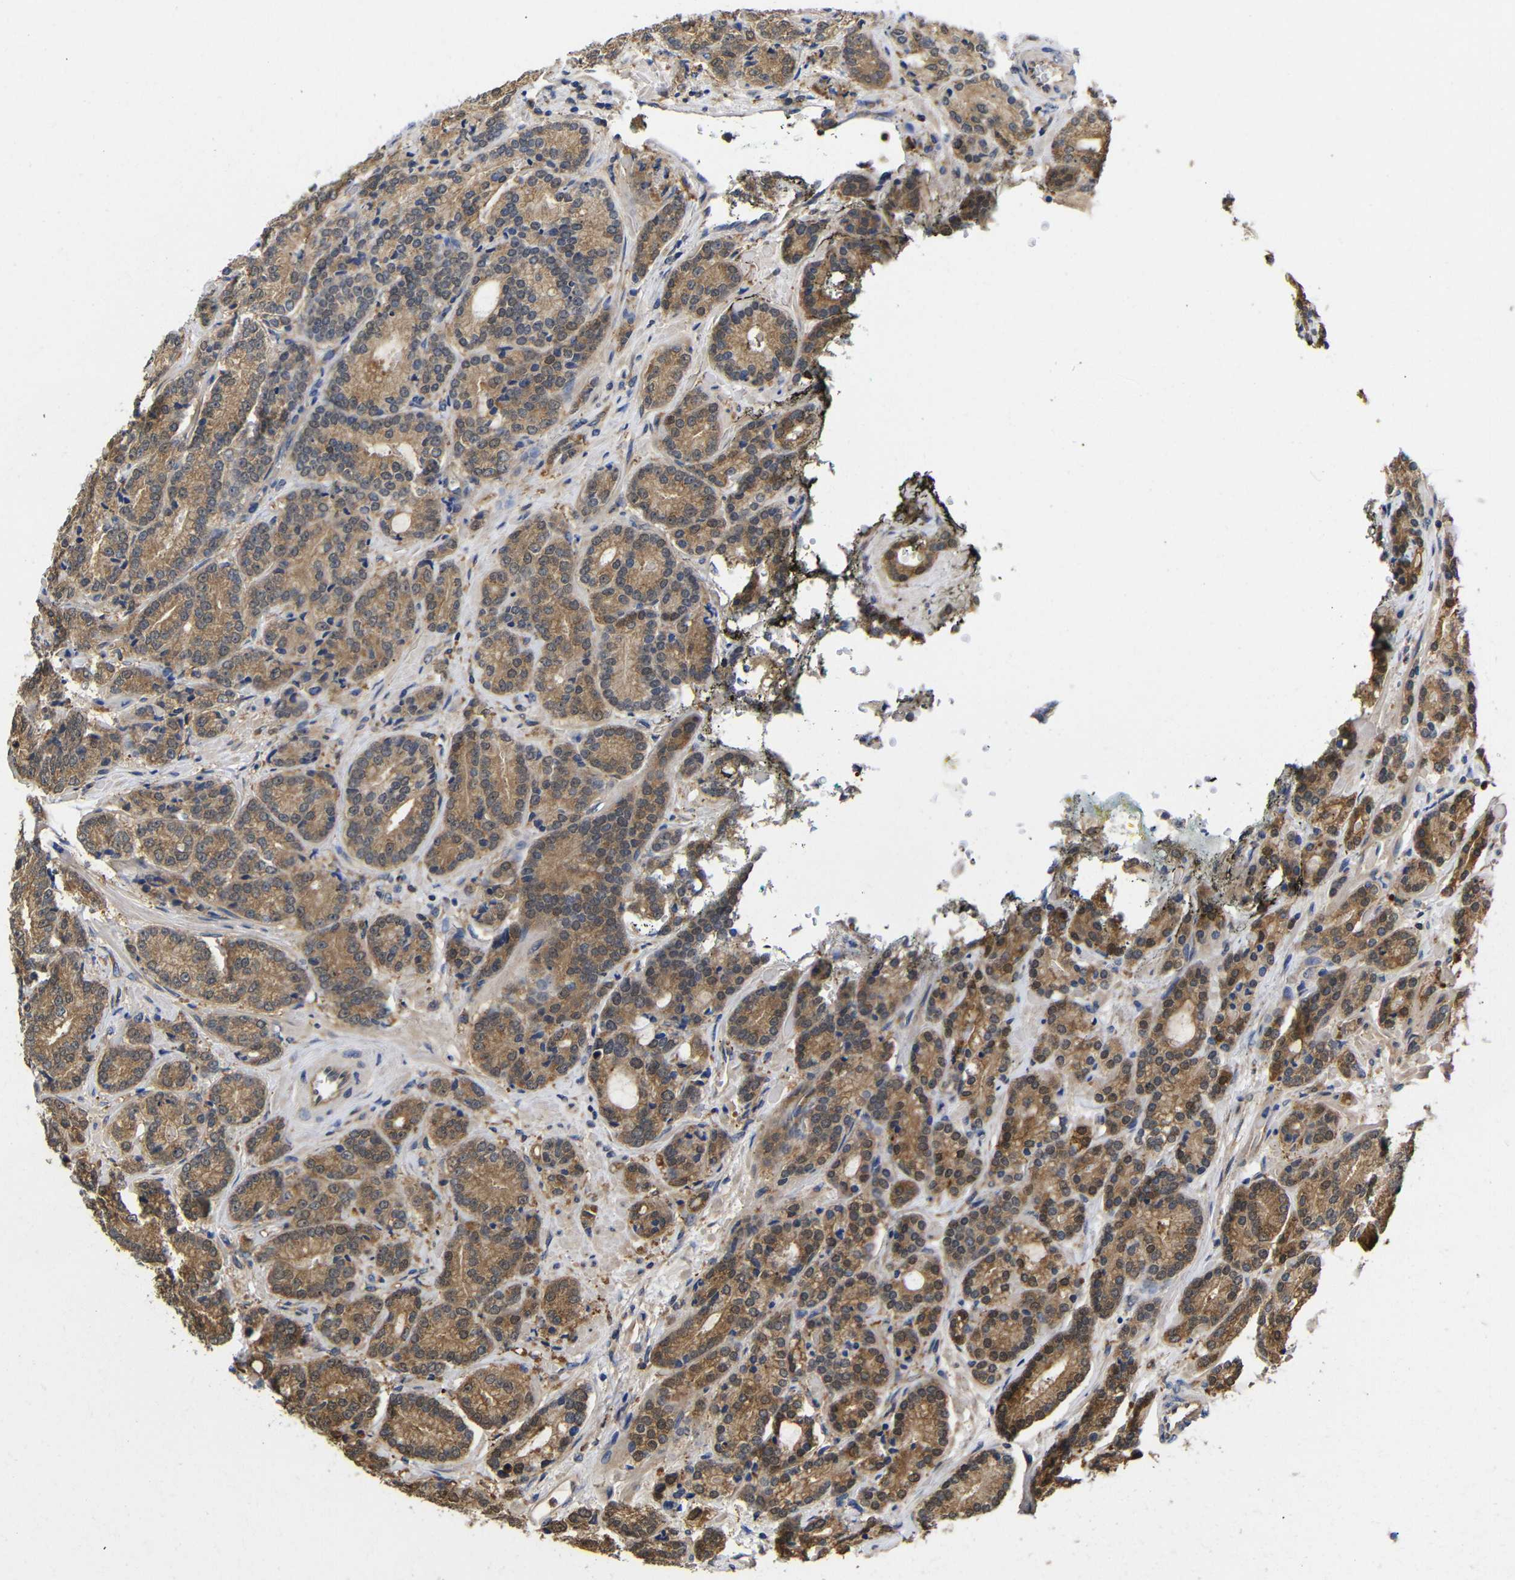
{"staining": {"intensity": "moderate", "quantity": ">75%", "location": "cytoplasmic/membranous"}, "tissue": "prostate cancer", "cell_type": "Tumor cells", "image_type": "cancer", "snomed": [{"axis": "morphology", "description": "Adenocarcinoma, High grade"}, {"axis": "topography", "description": "Prostate"}], "caption": "Moderate cytoplasmic/membranous staining for a protein is identified in about >75% of tumor cells of prostate cancer using immunohistochemistry (IHC).", "gene": "LRRCC1", "patient": {"sex": "male", "age": 61}}